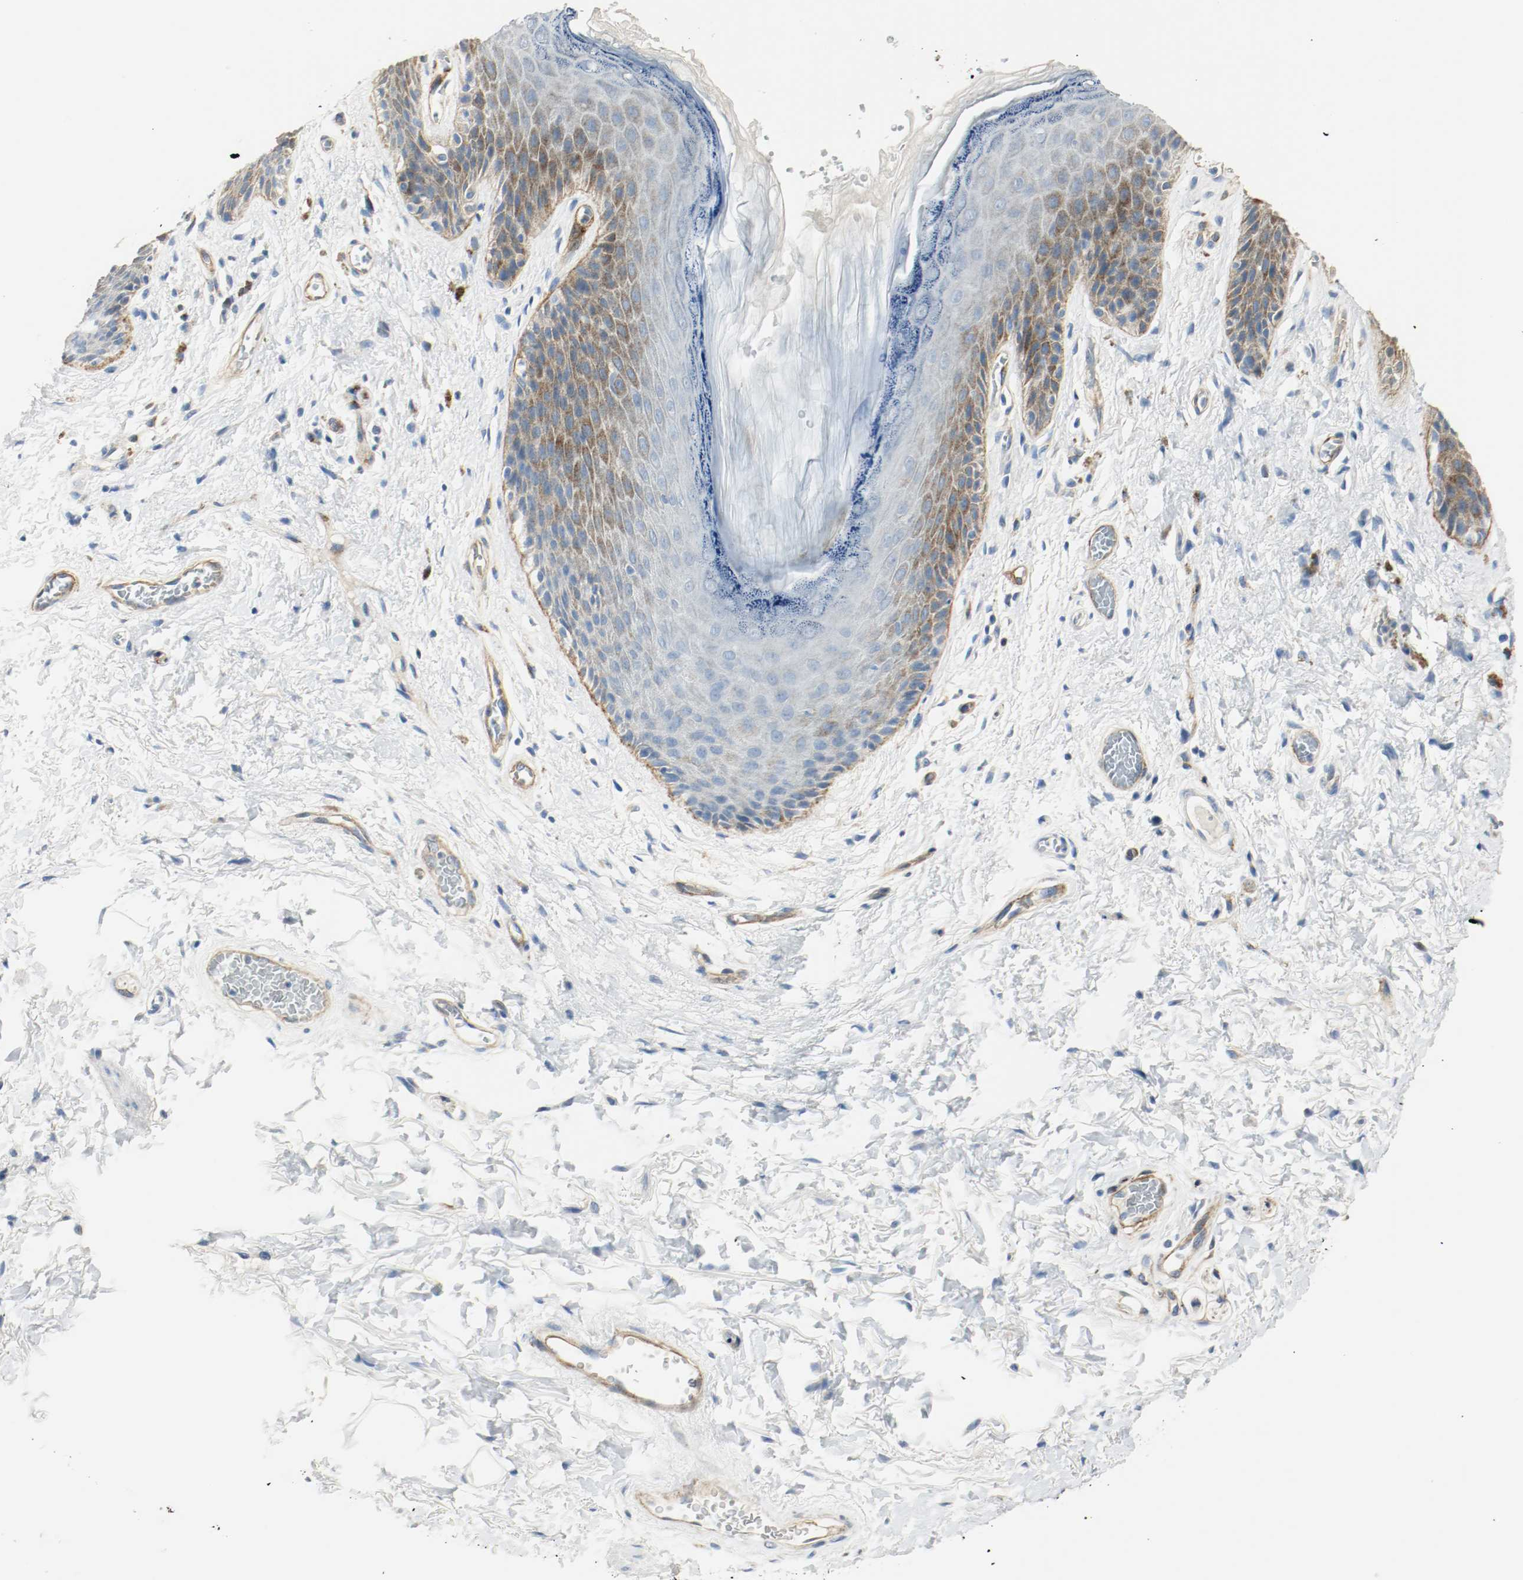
{"staining": {"intensity": "moderate", "quantity": "<25%", "location": "cytoplasmic/membranous"}, "tissue": "skin", "cell_type": "Epidermal cells", "image_type": "normal", "snomed": [{"axis": "morphology", "description": "Normal tissue, NOS"}, {"axis": "topography", "description": "Anal"}], "caption": "Protein analysis of normal skin shows moderate cytoplasmic/membranous positivity in approximately <25% of epidermal cells.", "gene": "LAMB1", "patient": {"sex": "female", "age": 46}}